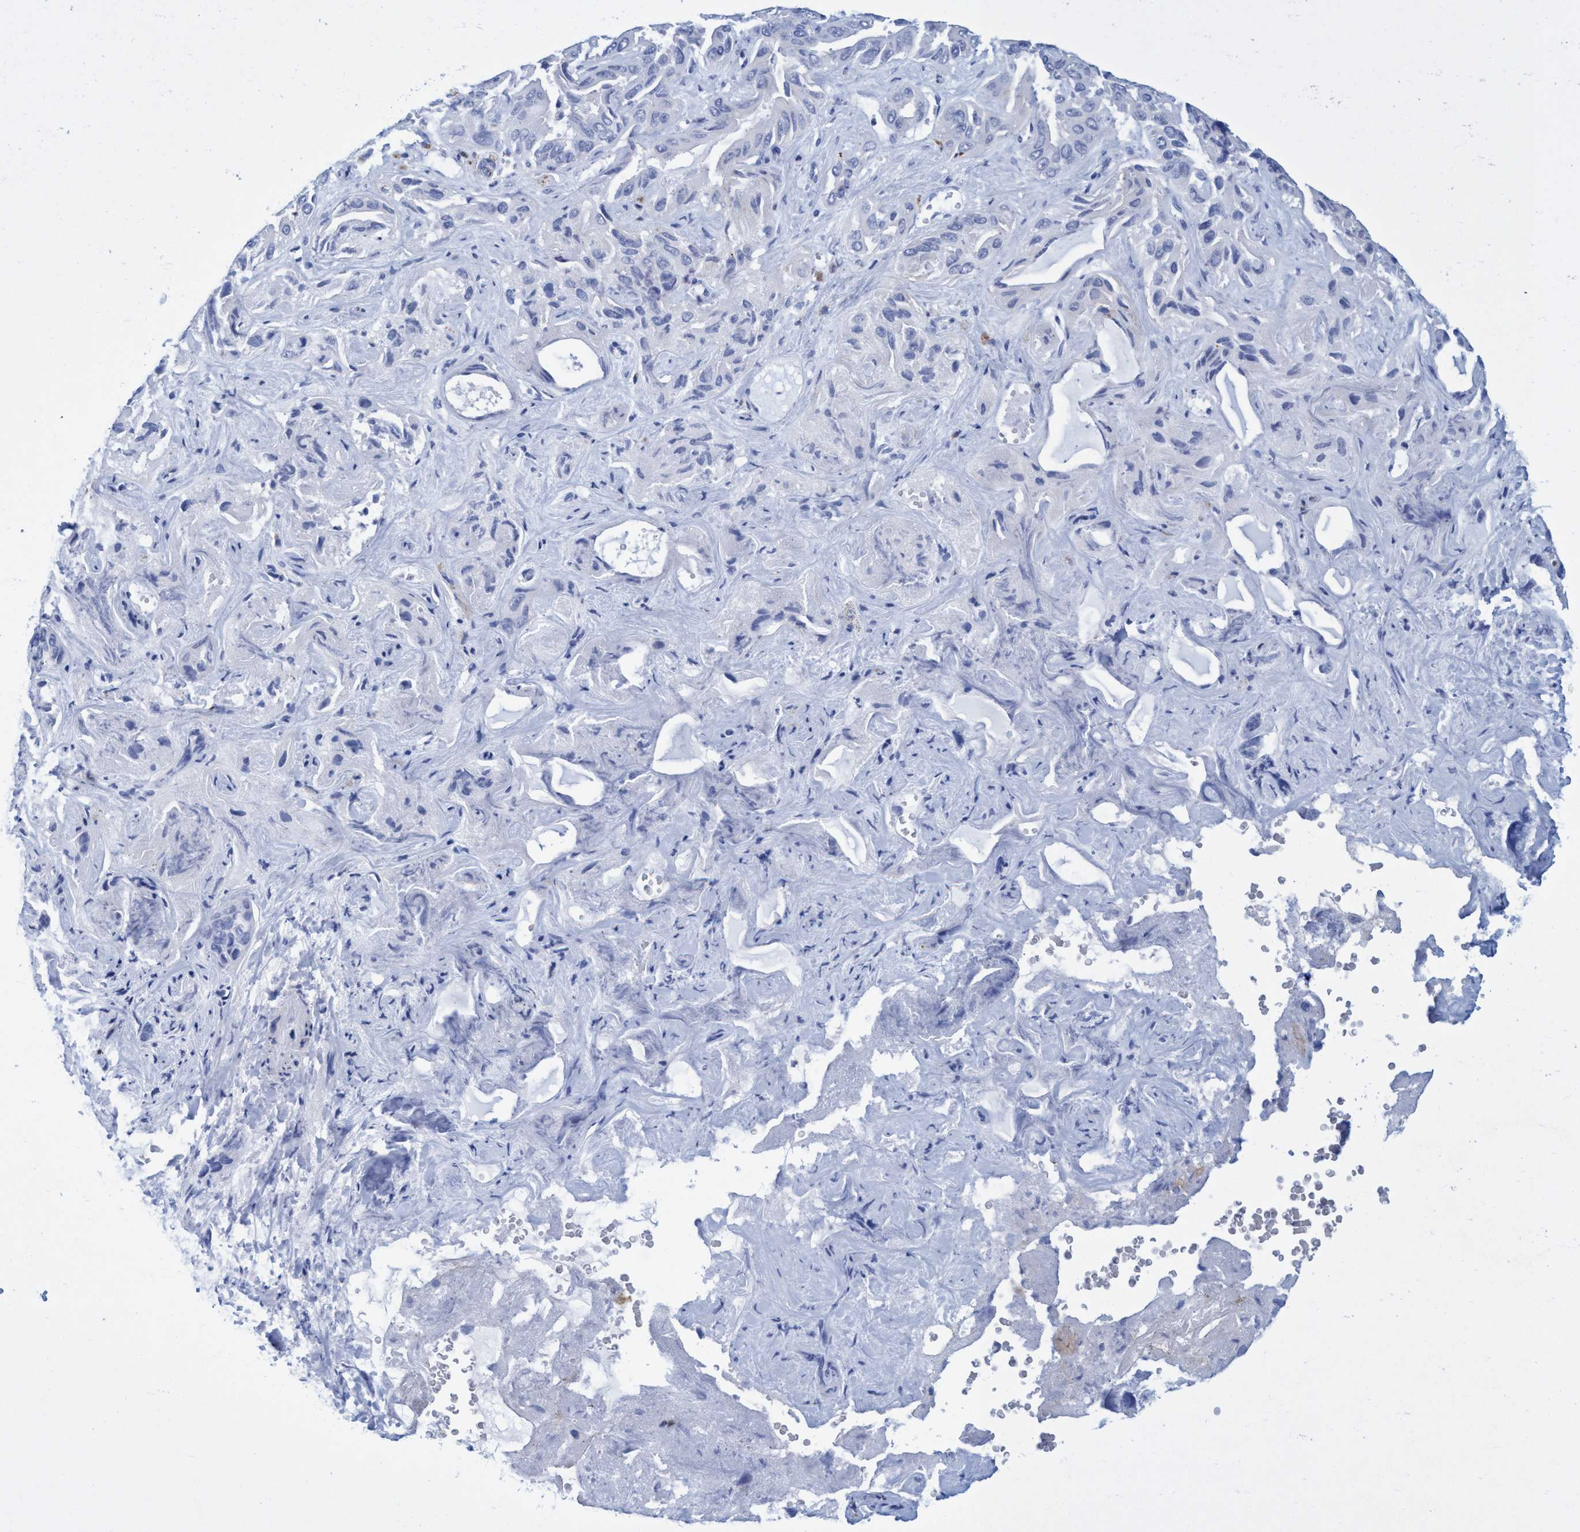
{"staining": {"intensity": "negative", "quantity": "none", "location": "none"}, "tissue": "liver cancer", "cell_type": "Tumor cells", "image_type": "cancer", "snomed": [{"axis": "morphology", "description": "Cholangiocarcinoma"}, {"axis": "topography", "description": "Liver"}], "caption": "Immunohistochemical staining of human cholangiocarcinoma (liver) reveals no significant positivity in tumor cells. (Stains: DAB (3,3'-diaminobenzidine) IHC with hematoxylin counter stain, Microscopy: brightfield microscopy at high magnification).", "gene": "R3HCC1", "patient": {"sex": "female", "age": 52}}